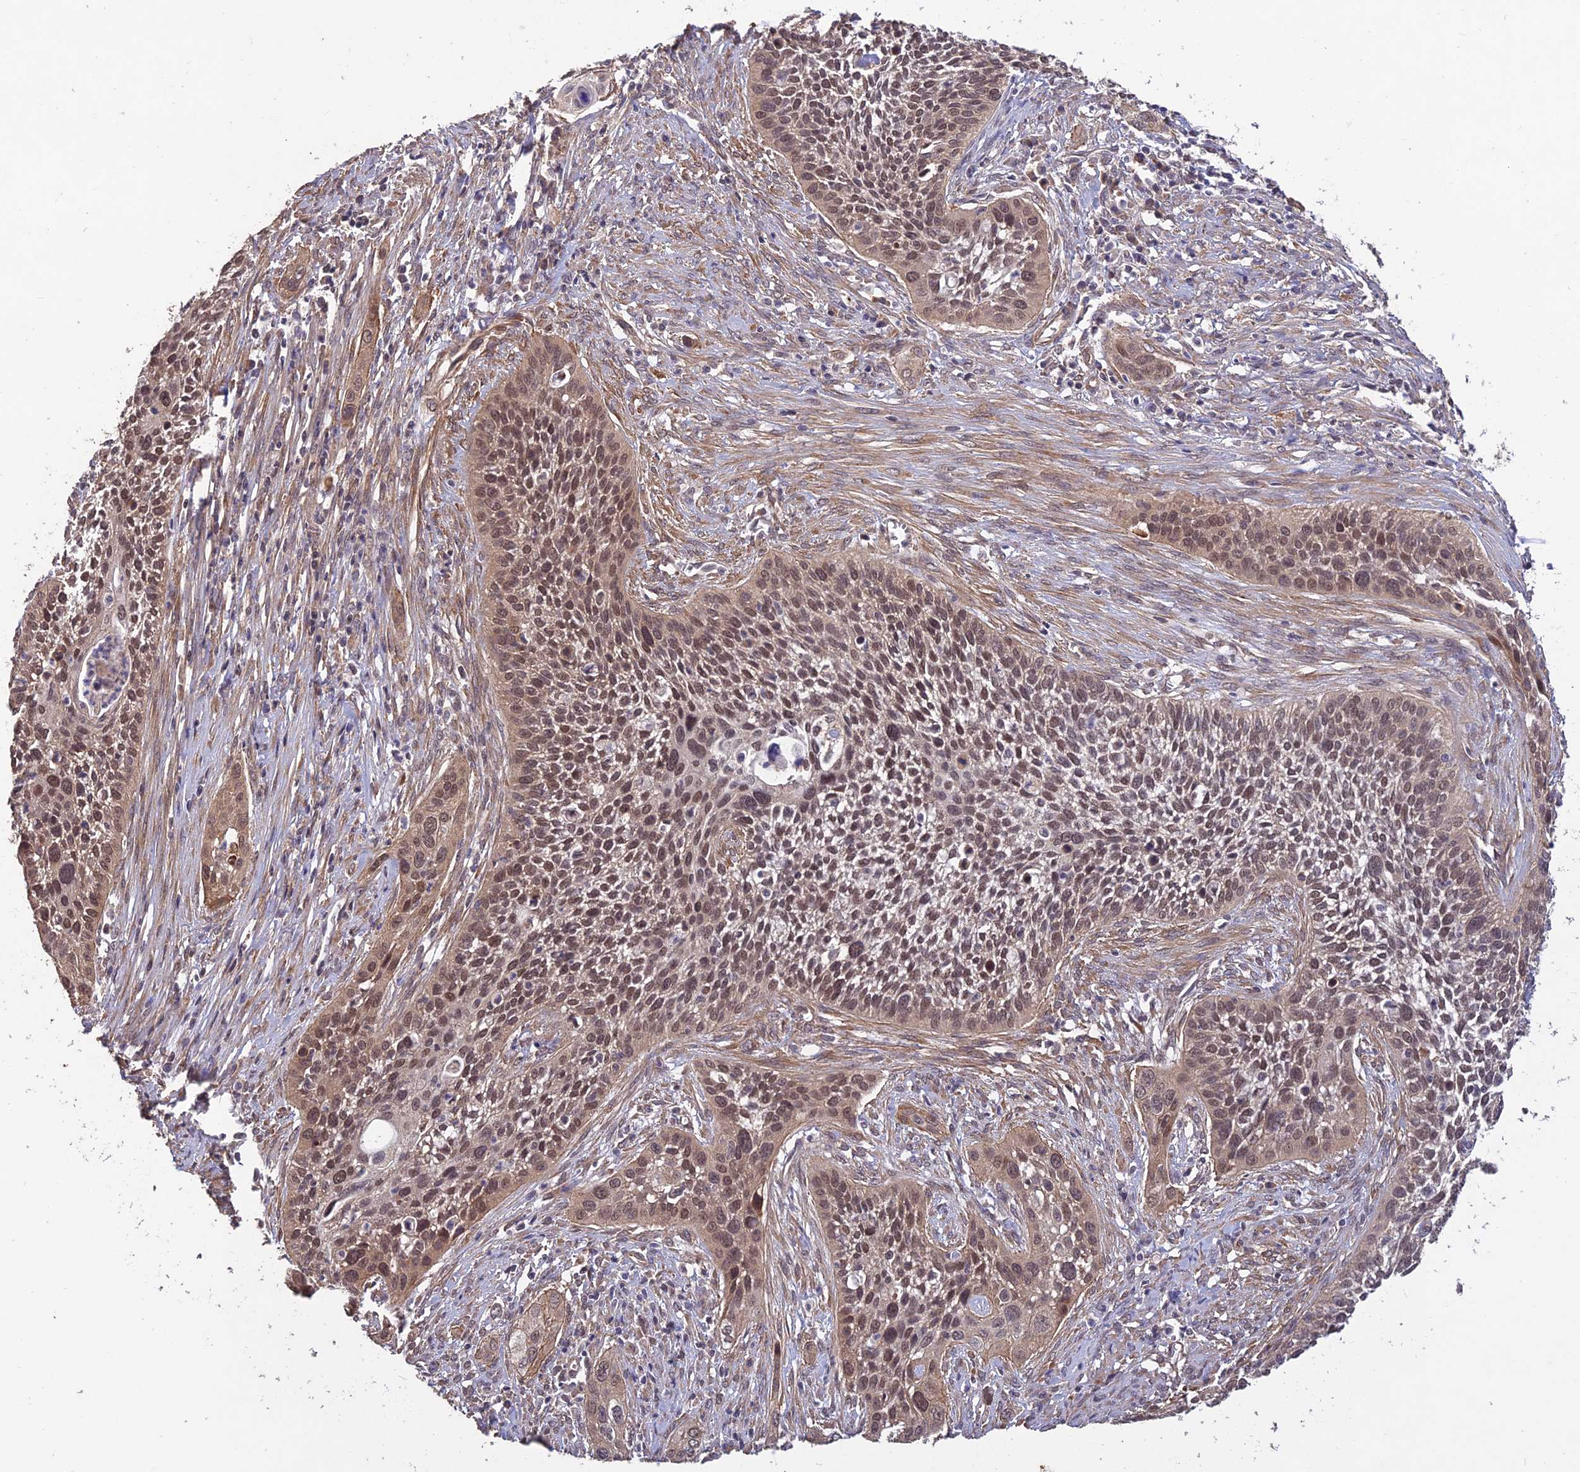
{"staining": {"intensity": "weak", "quantity": ">75%", "location": "nuclear"}, "tissue": "cervical cancer", "cell_type": "Tumor cells", "image_type": "cancer", "snomed": [{"axis": "morphology", "description": "Squamous cell carcinoma, NOS"}, {"axis": "topography", "description": "Cervix"}], "caption": "Cervical squamous cell carcinoma stained for a protein (brown) demonstrates weak nuclear positive staining in about >75% of tumor cells.", "gene": "PAGR1", "patient": {"sex": "female", "age": 34}}